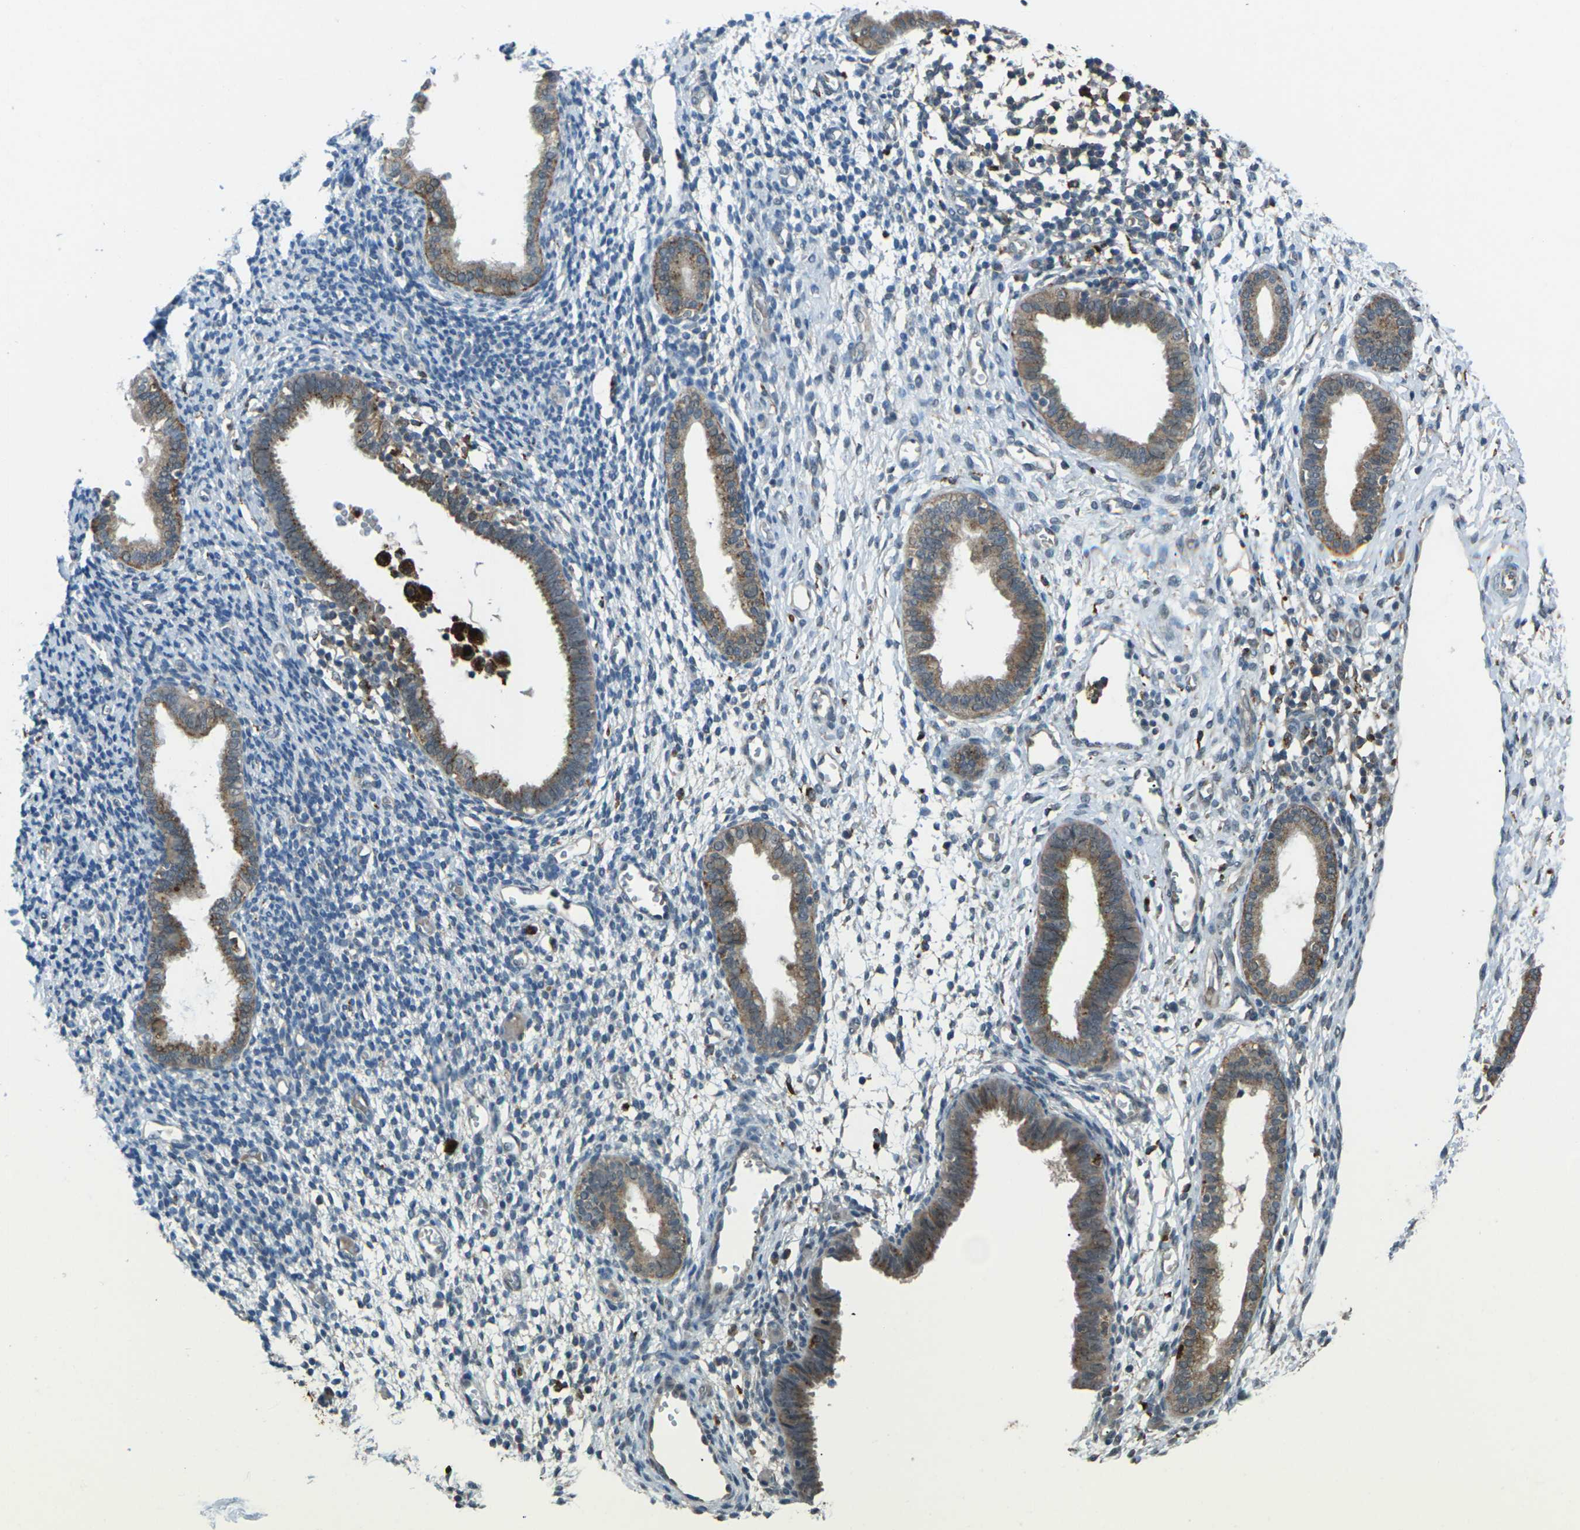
{"staining": {"intensity": "moderate", "quantity": "<25%", "location": "cytoplasmic/membranous"}, "tissue": "endometrium", "cell_type": "Cells in endometrial stroma", "image_type": "normal", "snomed": [{"axis": "morphology", "description": "Normal tissue, NOS"}, {"axis": "topography", "description": "Endometrium"}], "caption": "This is a histology image of immunohistochemistry (IHC) staining of normal endometrium, which shows moderate expression in the cytoplasmic/membranous of cells in endometrial stroma.", "gene": "SLC31A2", "patient": {"sex": "female", "age": 61}}